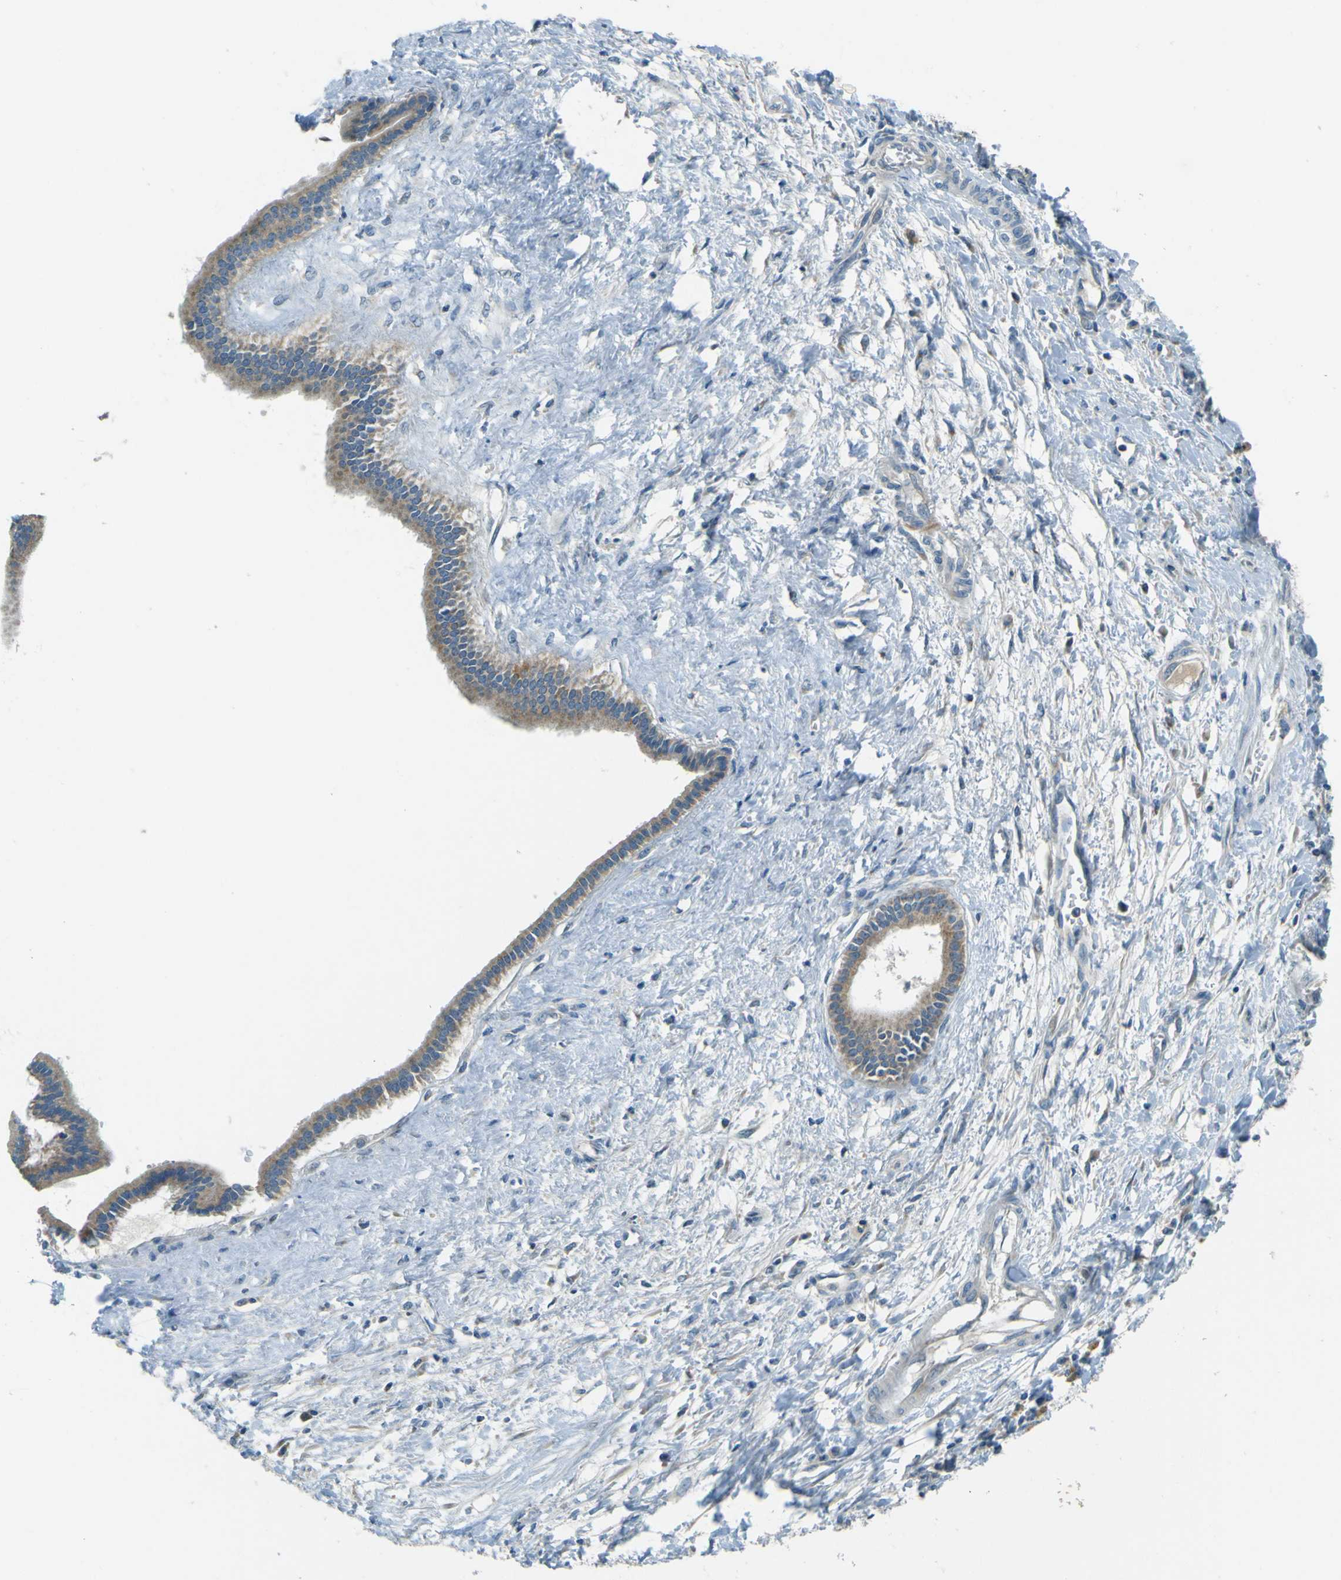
{"staining": {"intensity": "moderate", "quantity": ">75%", "location": "cytoplasmic/membranous"}, "tissue": "liver cancer", "cell_type": "Tumor cells", "image_type": "cancer", "snomed": [{"axis": "morphology", "description": "Cholangiocarcinoma"}, {"axis": "topography", "description": "Liver"}], "caption": "IHC histopathology image of neoplastic tissue: human cholangiocarcinoma (liver) stained using IHC reveals medium levels of moderate protein expression localized specifically in the cytoplasmic/membranous of tumor cells, appearing as a cytoplasmic/membranous brown color.", "gene": "FKTN", "patient": {"sex": "female", "age": 65}}